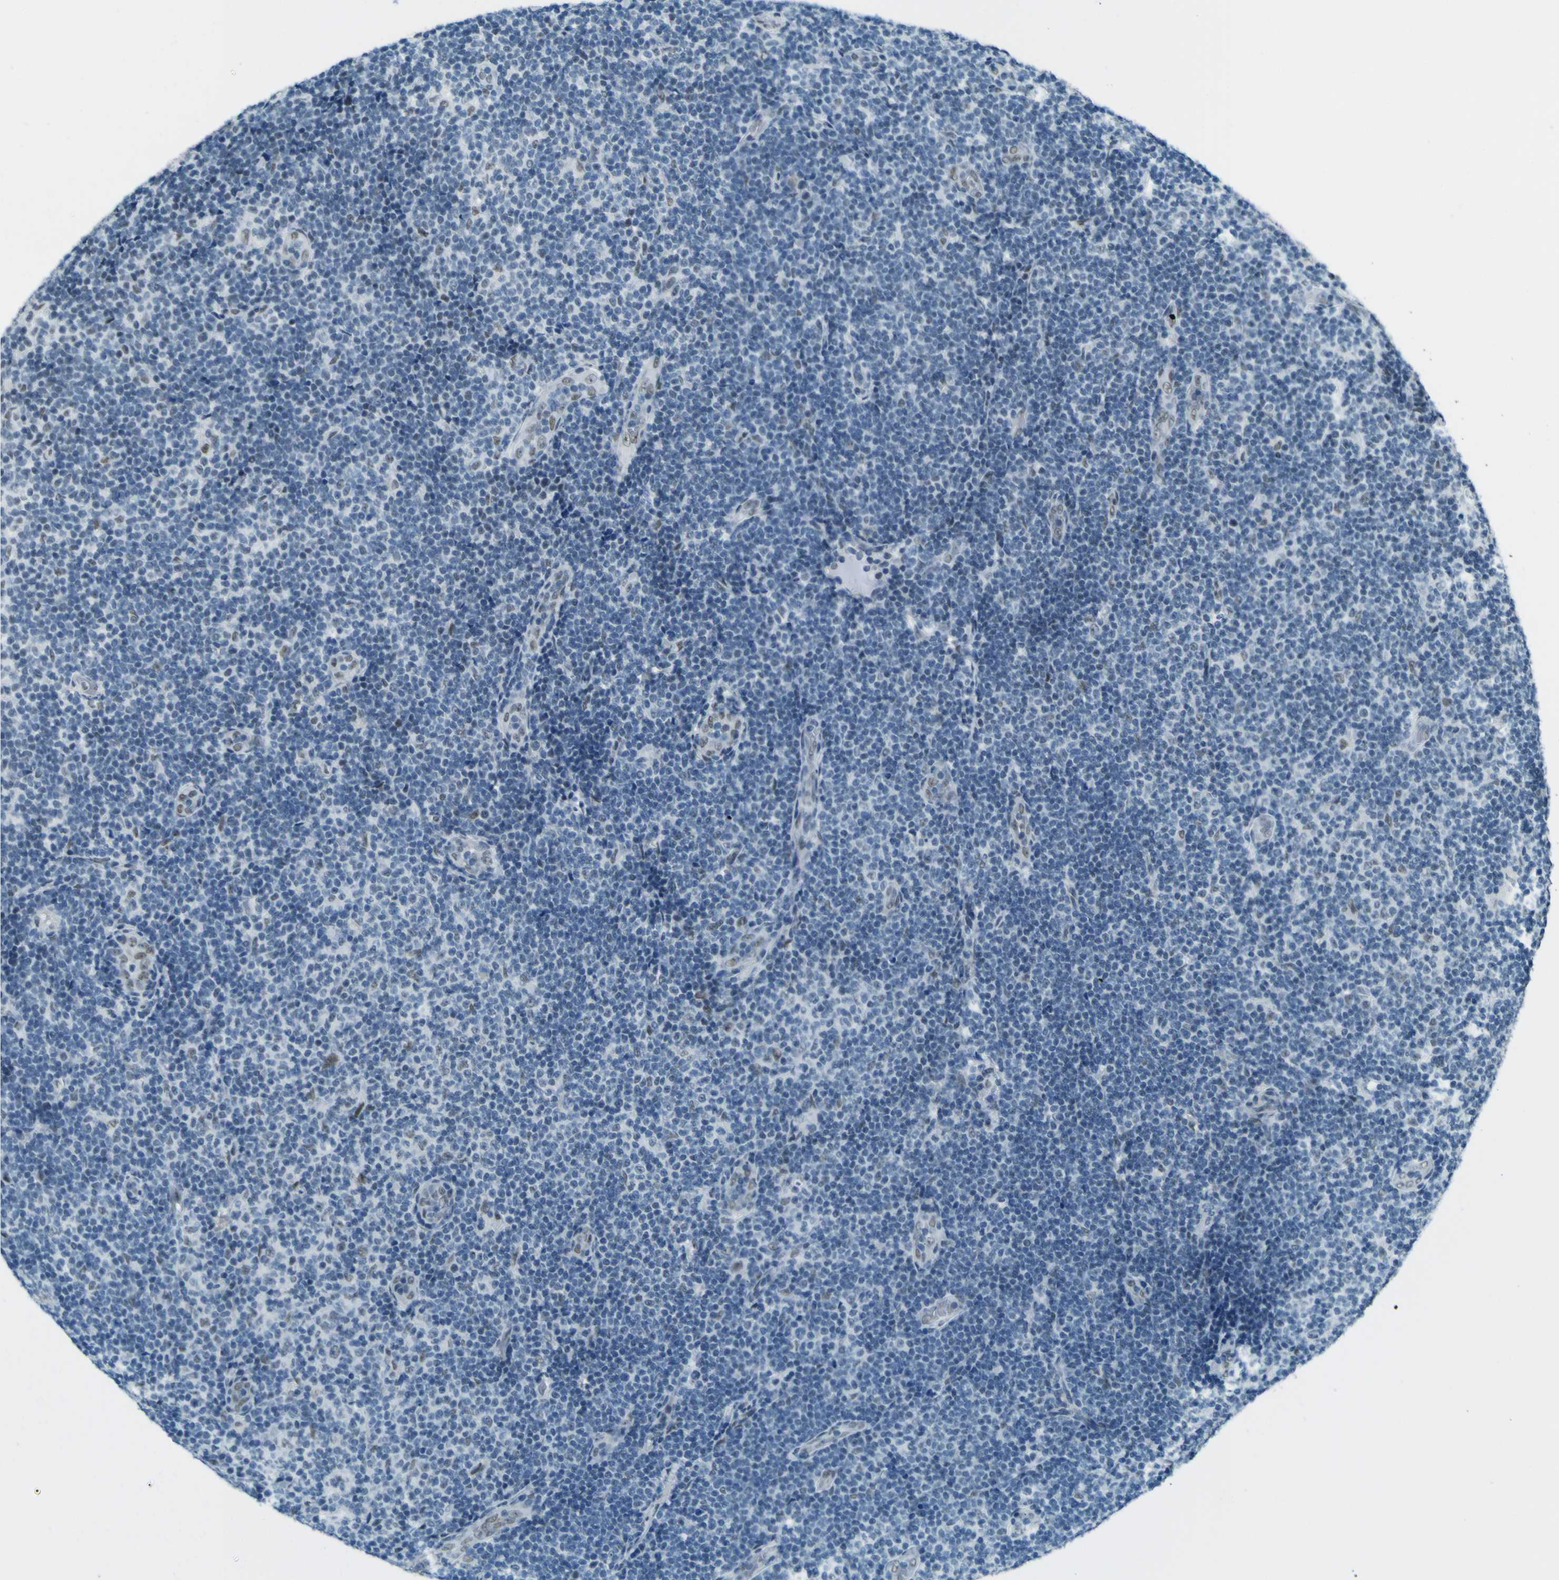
{"staining": {"intensity": "negative", "quantity": "none", "location": "none"}, "tissue": "lymphoma", "cell_type": "Tumor cells", "image_type": "cancer", "snomed": [{"axis": "morphology", "description": "Malignant lymphoma, non-Hodgkin's type, Low grade"}, {"axis": "topography", "description": "Lymph node"}], "caption": "Immunohistochemical staining of human malignant lymphoma, non-Hodgkin's type (low-grade) exhibits no significant positivity in tumor cells.", "gene": "CEBPG", "patient": {"sex": "male", "age": 83}}